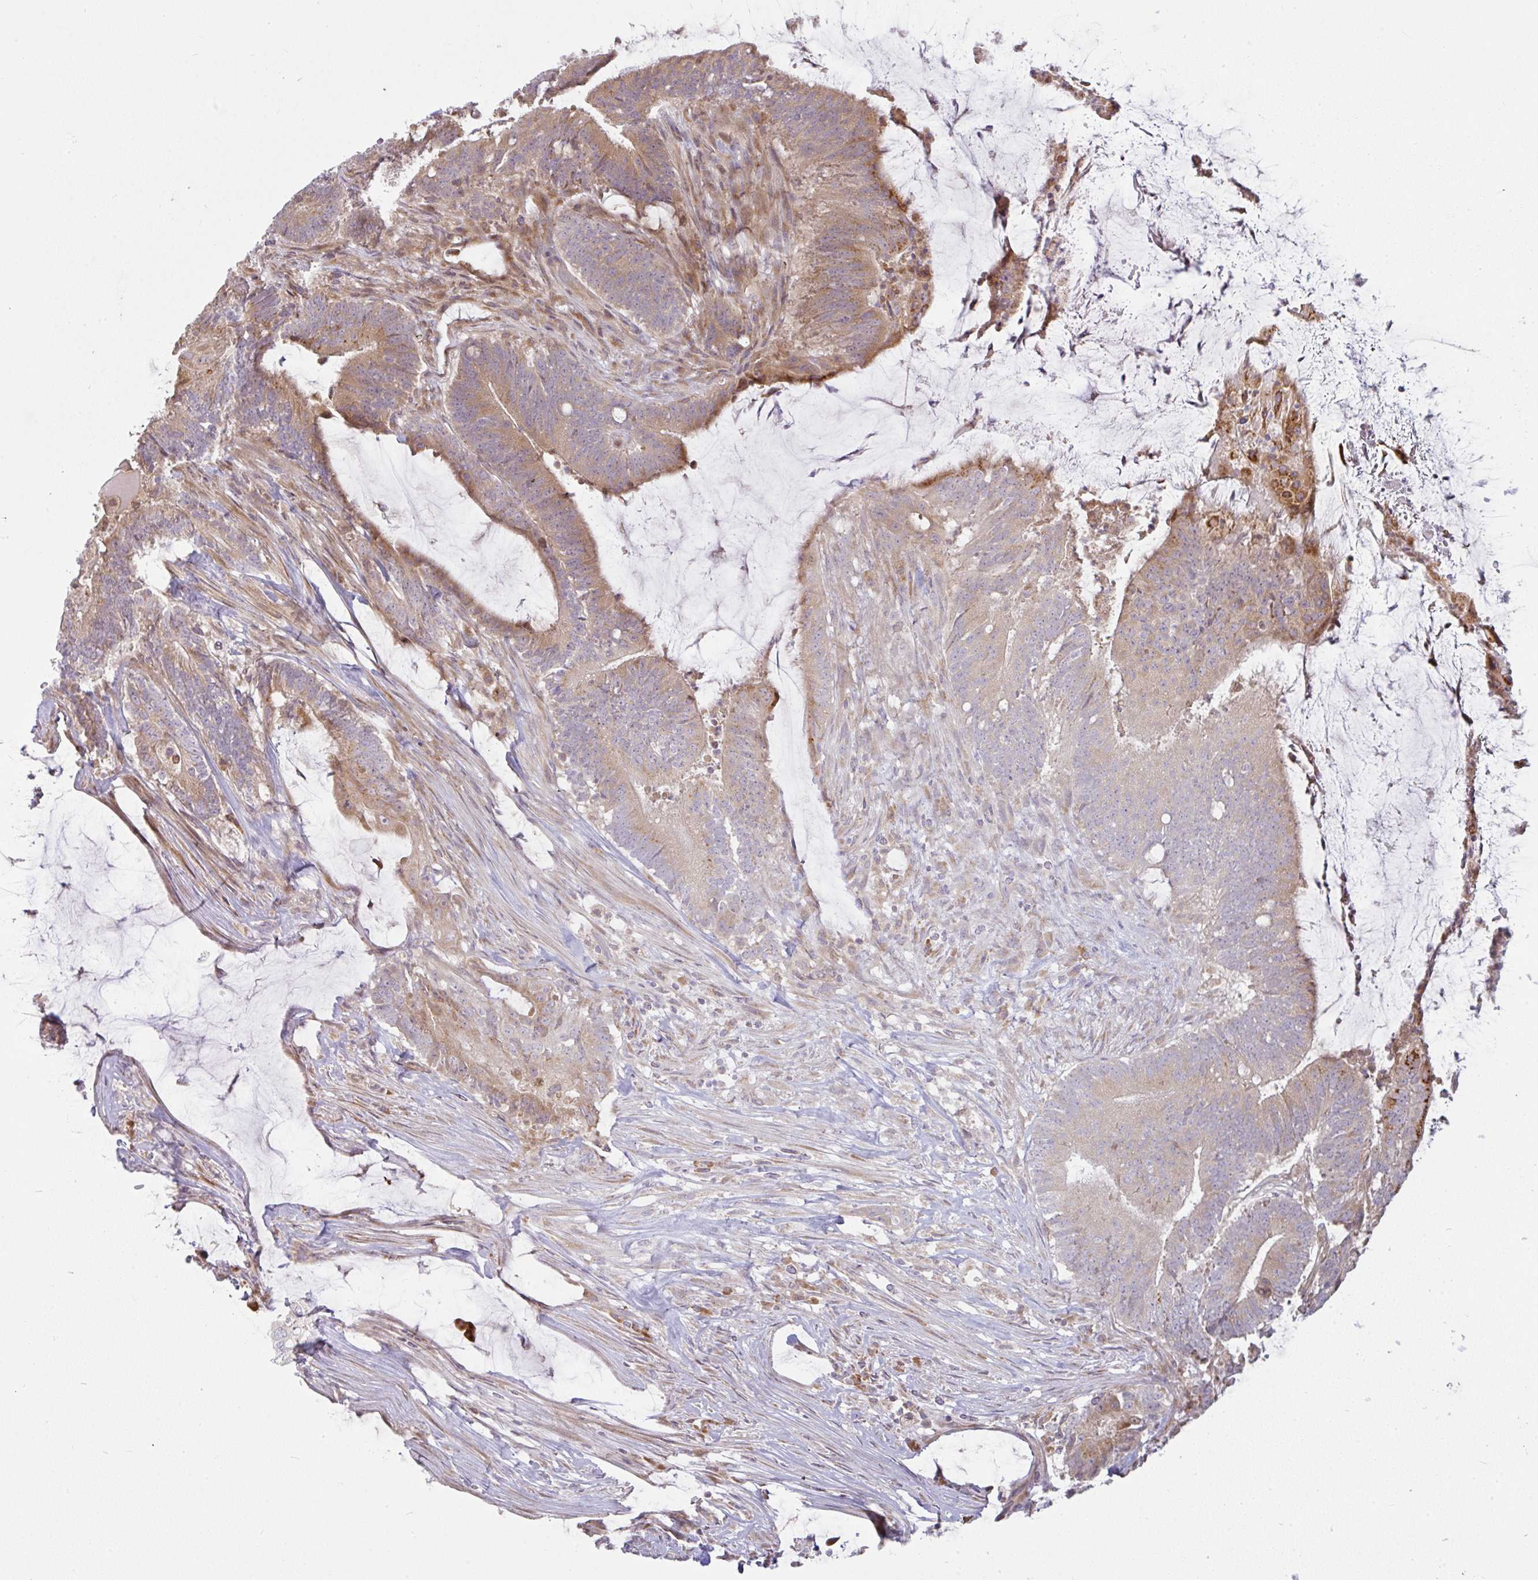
{"staining": {"intensity": "moderate", "quantity": "25%-75%", "location": "cytoplasmic/membranous"}, "tissue": "colorectal cancer", "cell_type": "Tumor cells", "image_type": "cancer", "snomed": [{"axis": "morphology", "description": "Adenocarcinoma, NOS"}, {"axis": "topography", "description": "Colon"}], "caption": "IHC photomicrograph of neoplastic tissue: human colorectal cancer (adenocarcinoma) stained using immunohistochemistry (IHC) demonstrates medium levels of moderate protein expression localized specifically in the cytoplasmic/membranous of tumor cells, appearing as a cytoplasmic/membranous brown color.", "gene": "MOB1A", "patient": {"sex": "female", "age": 43}}